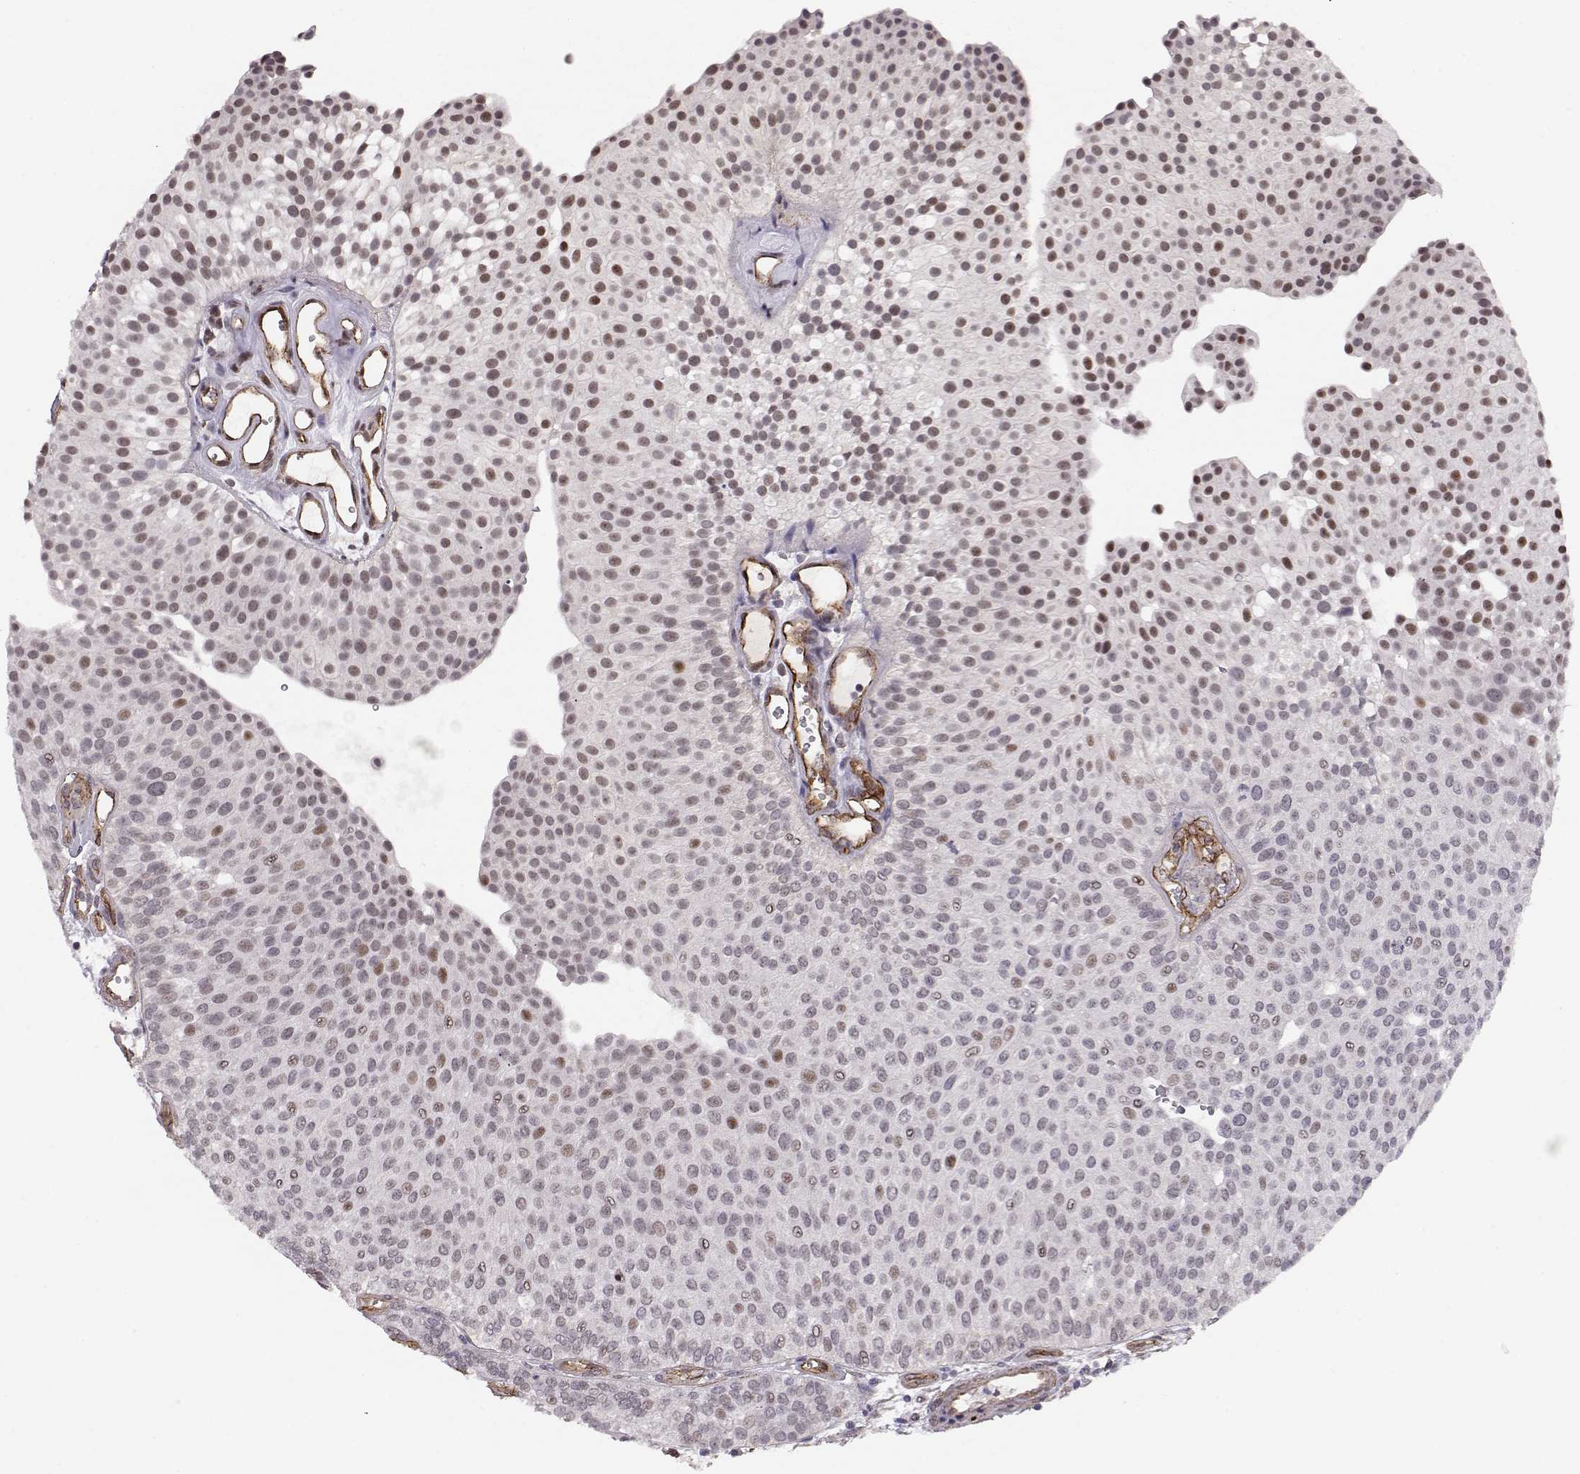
{"staining": {"intensity": "moderate", "quantity": "25%-75%", "location": "nuclear"}, "tissue": "urothelial cancer", "cell_type": "Tumor cells", "image_type": "cancer", "snomed": [{"axis": "morphology", "description": "Urothelial carcinoma, Low grade"}, {"axis": "topography", "description": "Urinary bladder"}], "caption": "A histopathology image showing moderate nuclear staining in about 25%-75% of tumor cells in urothelial carcinoma (low-grade), as visualized by brown immunohistochemical staining.", "gene": "CIR1", "patient": {"sex": "female", "age": 87}}